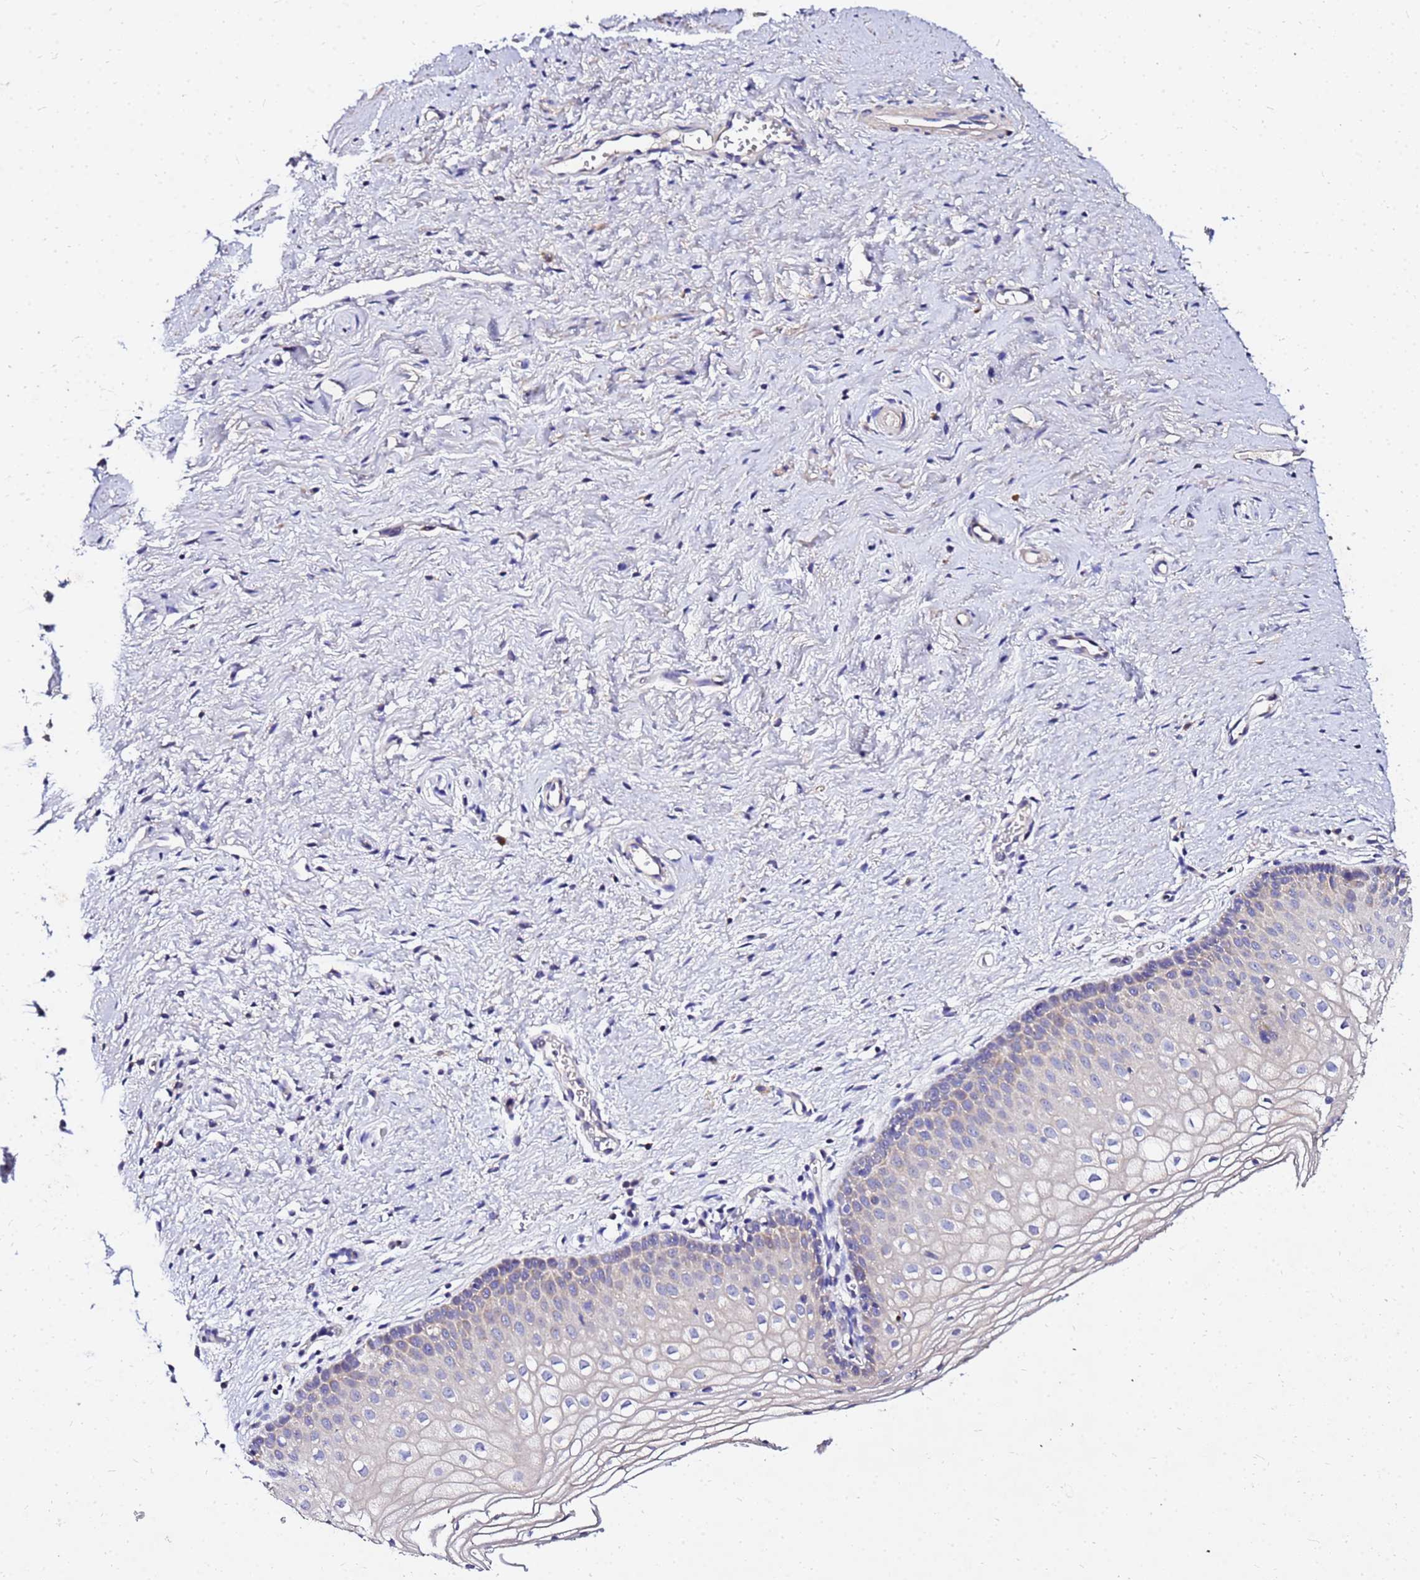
{"staining": {"intensity": "weak", "quantity": "<25%", "location": "cytoplasmic/membranous"}, "tissue": "vagina", "cell_type": "Squamous epithelial cells", "image_type": "normal", "snomed": [{"axis": "morphology", "description": "Normal tissue, NOS"}, {"axis": "topography", "description": "Vagina"}], "caption": "IHC of normal human vagina shows no expression in squamous epithelial cells.", "gene": "COX14", "patient": {"sex": "female", "age": 60}}